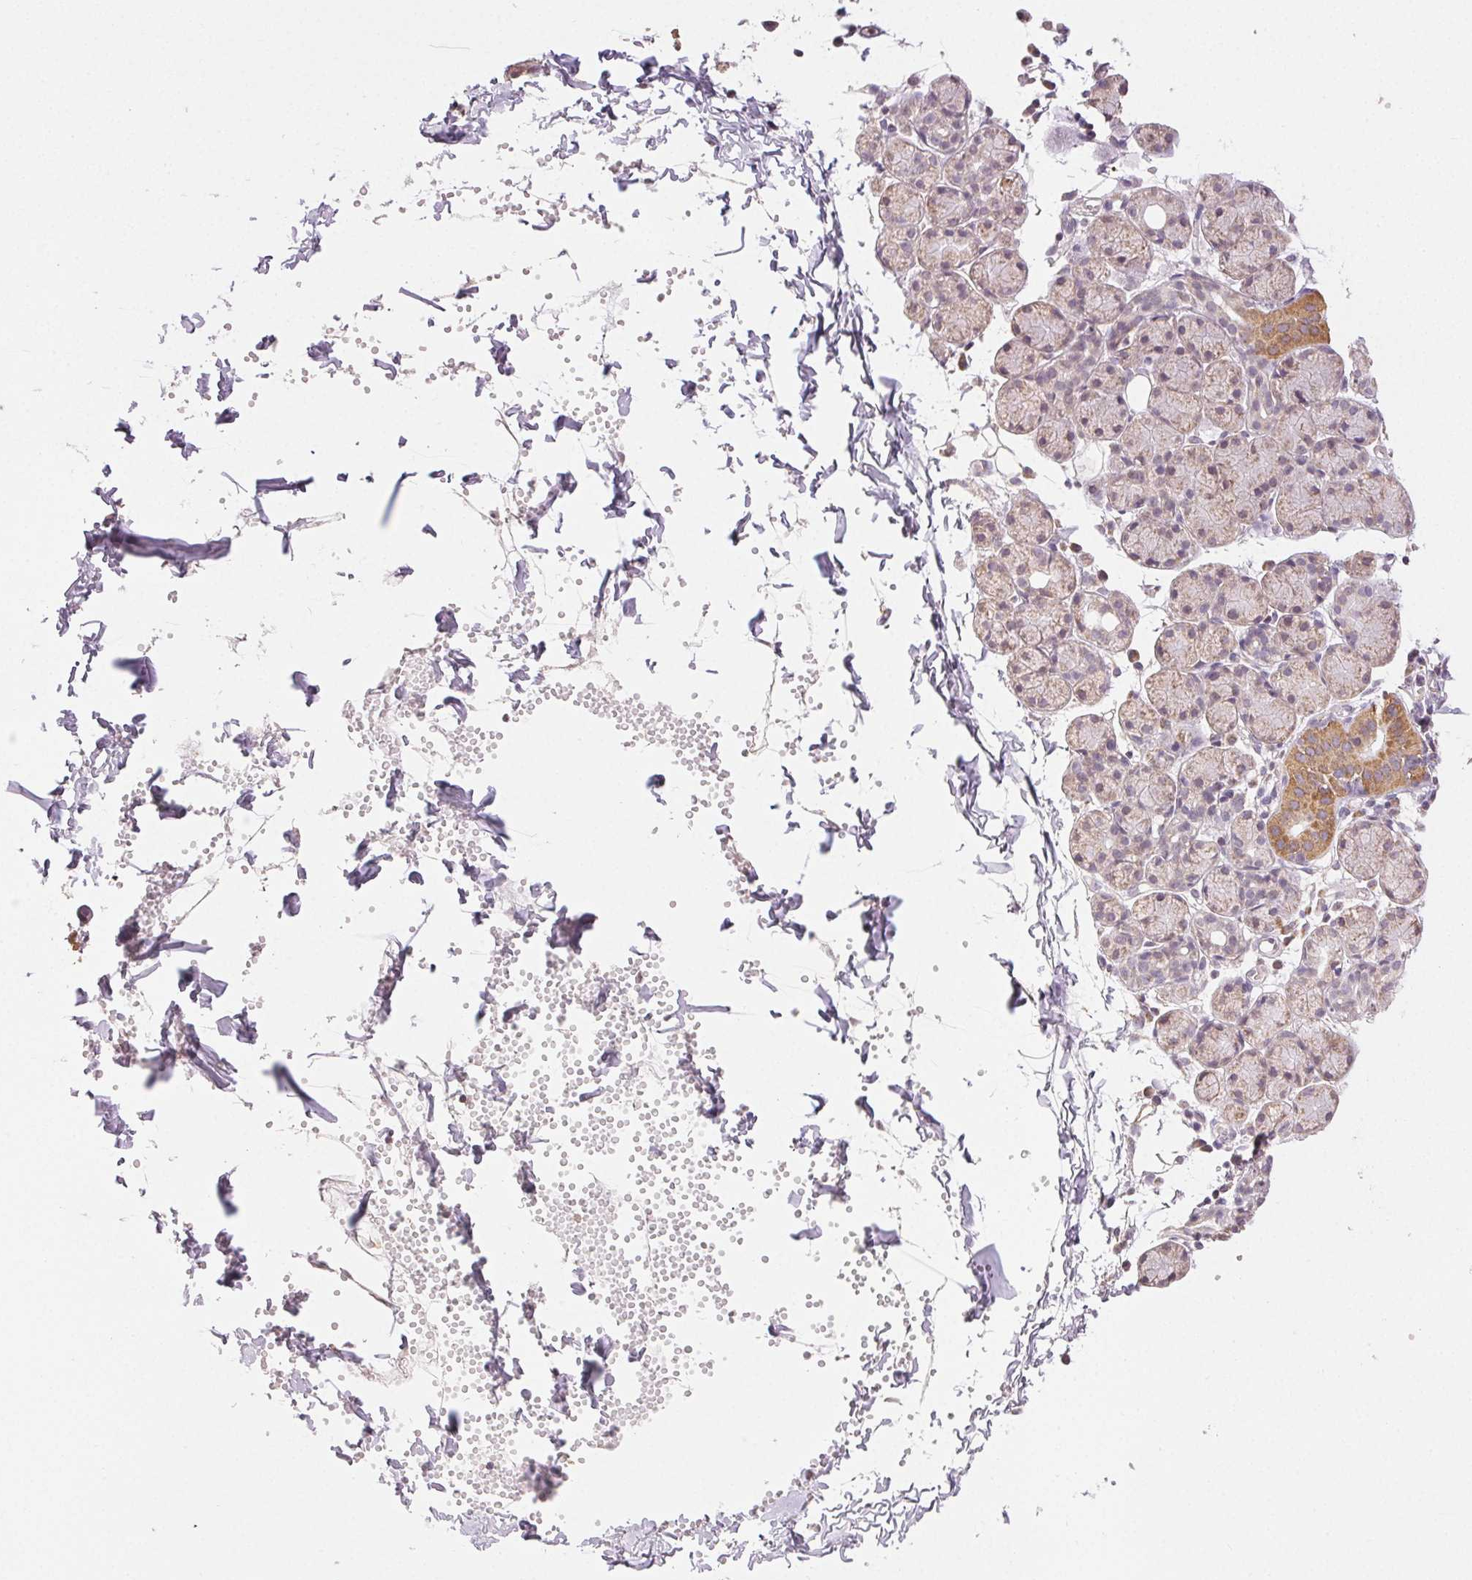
{"staining": {"intensity": "moderate", "quantity": "<25%", "location": "cytoplasmic/membranous"}, "tissue": "salivary gland", "cell_type": "Glandular cells", "image_type": "normal", "snomed": [{"axis": "morphology", "description": "Normal tissue, NOS"}, {"axis": "morphology", "description": "Inflammation, NOS"}, {"axis": "topography", "description": "Lymph node"}, {"axis": "topography", "description": "Salivary gland"}], "caption": "Salivary gland was stained to show a protein in brown. There is low levels of moderate cytoplasmic/membranous expression in about <25% of glandular cells.", "gene": "CLASP1", "patient": {"sex": "male", "age": 3}}